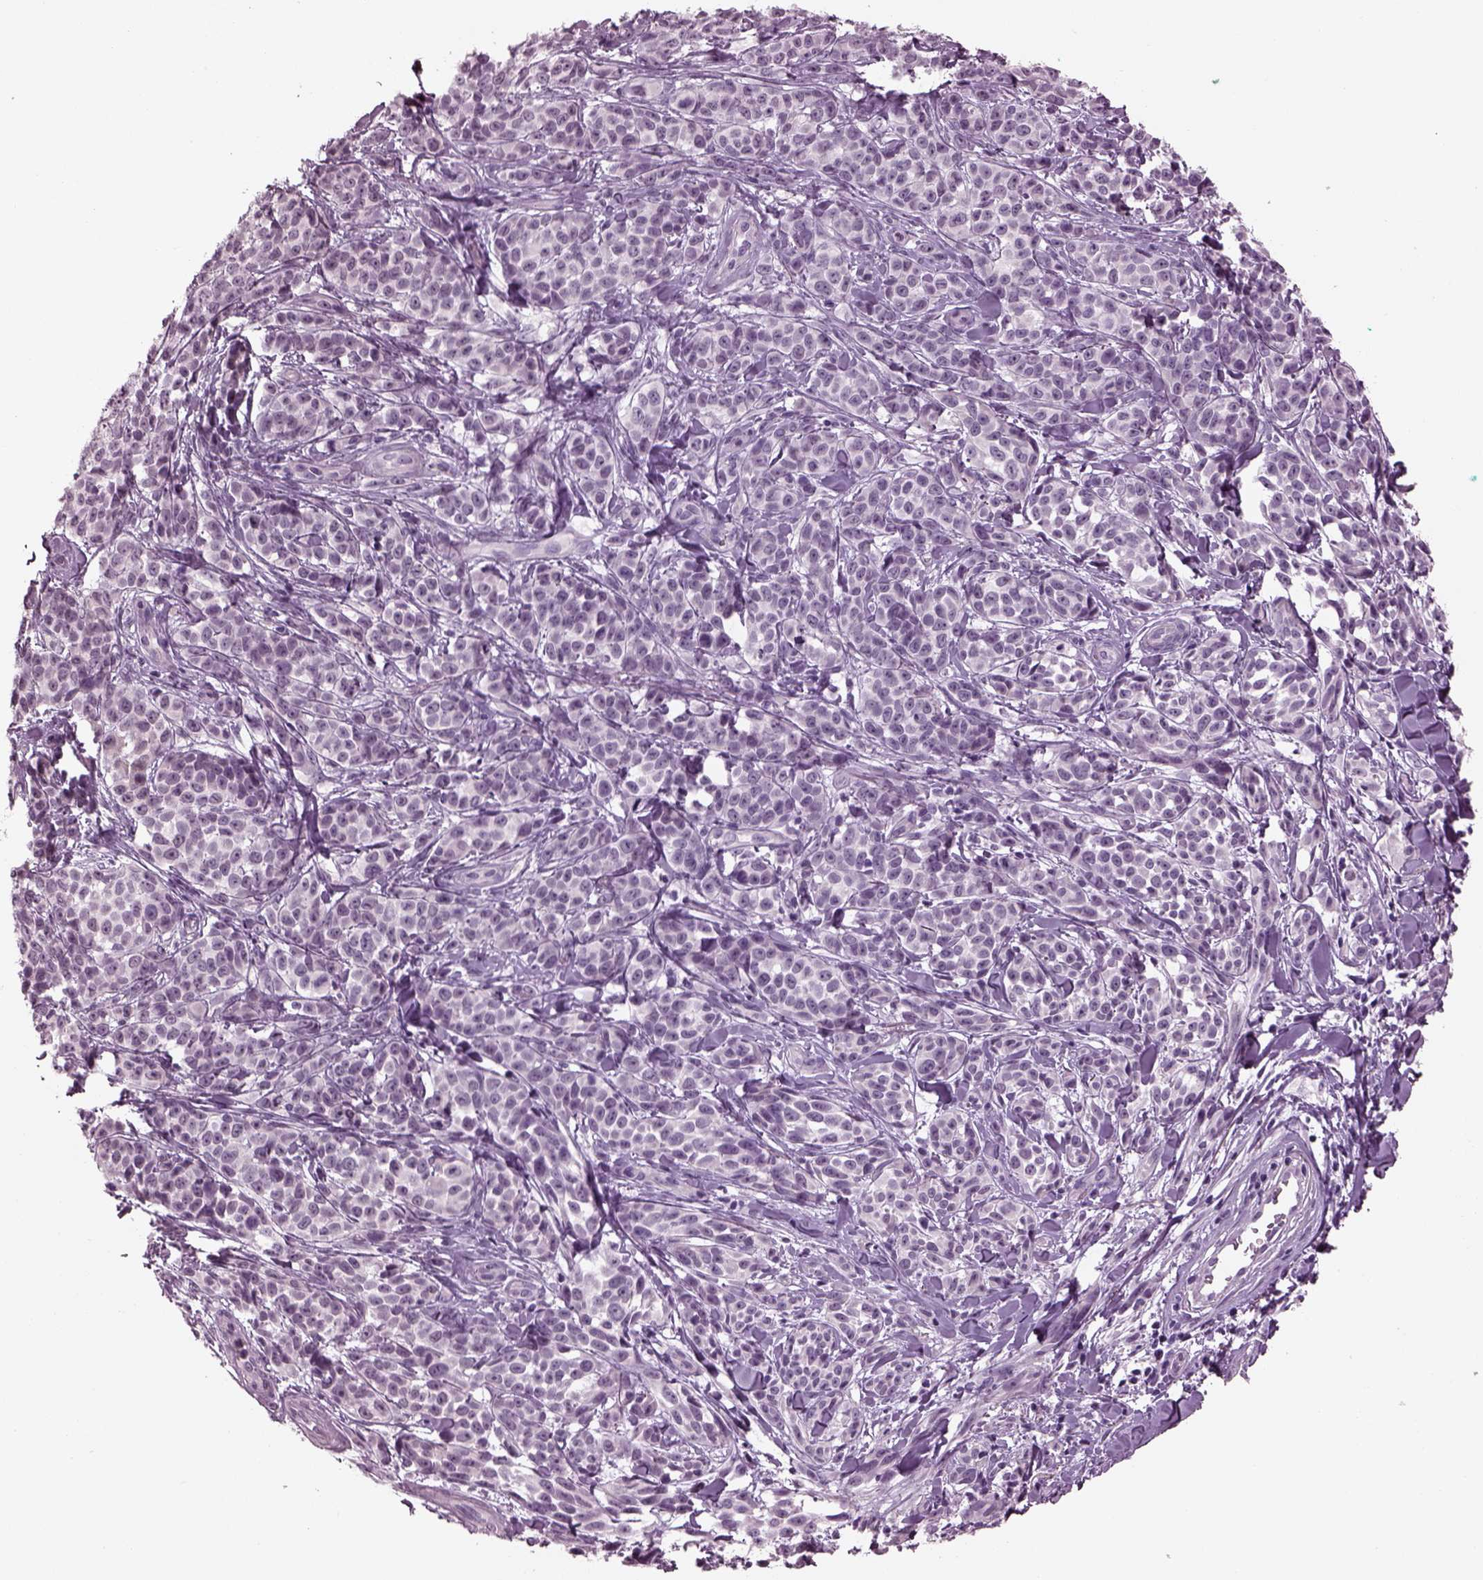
{"staining": {"intensity": "negative", "quantity": "none", "location": "none"}, "tissue": "melanoma", "cell_type": "Tumor cells", "image_type": "cancer", "snomed": [{"axis": "morphology", "description": "Malignant melanoma, NOS"}, {"axis": "topography", "description": "Skin"}], "caption": "An IHC image of malignant melanoma is shown. There is no staining in tumor cells of malignant melanoma. (Brightfield microscopy of DAB immunohistochemistry (IHC) at high magnification).", "gene": "SLC6A17", "patient": {"sex": "female", "age": 88}}